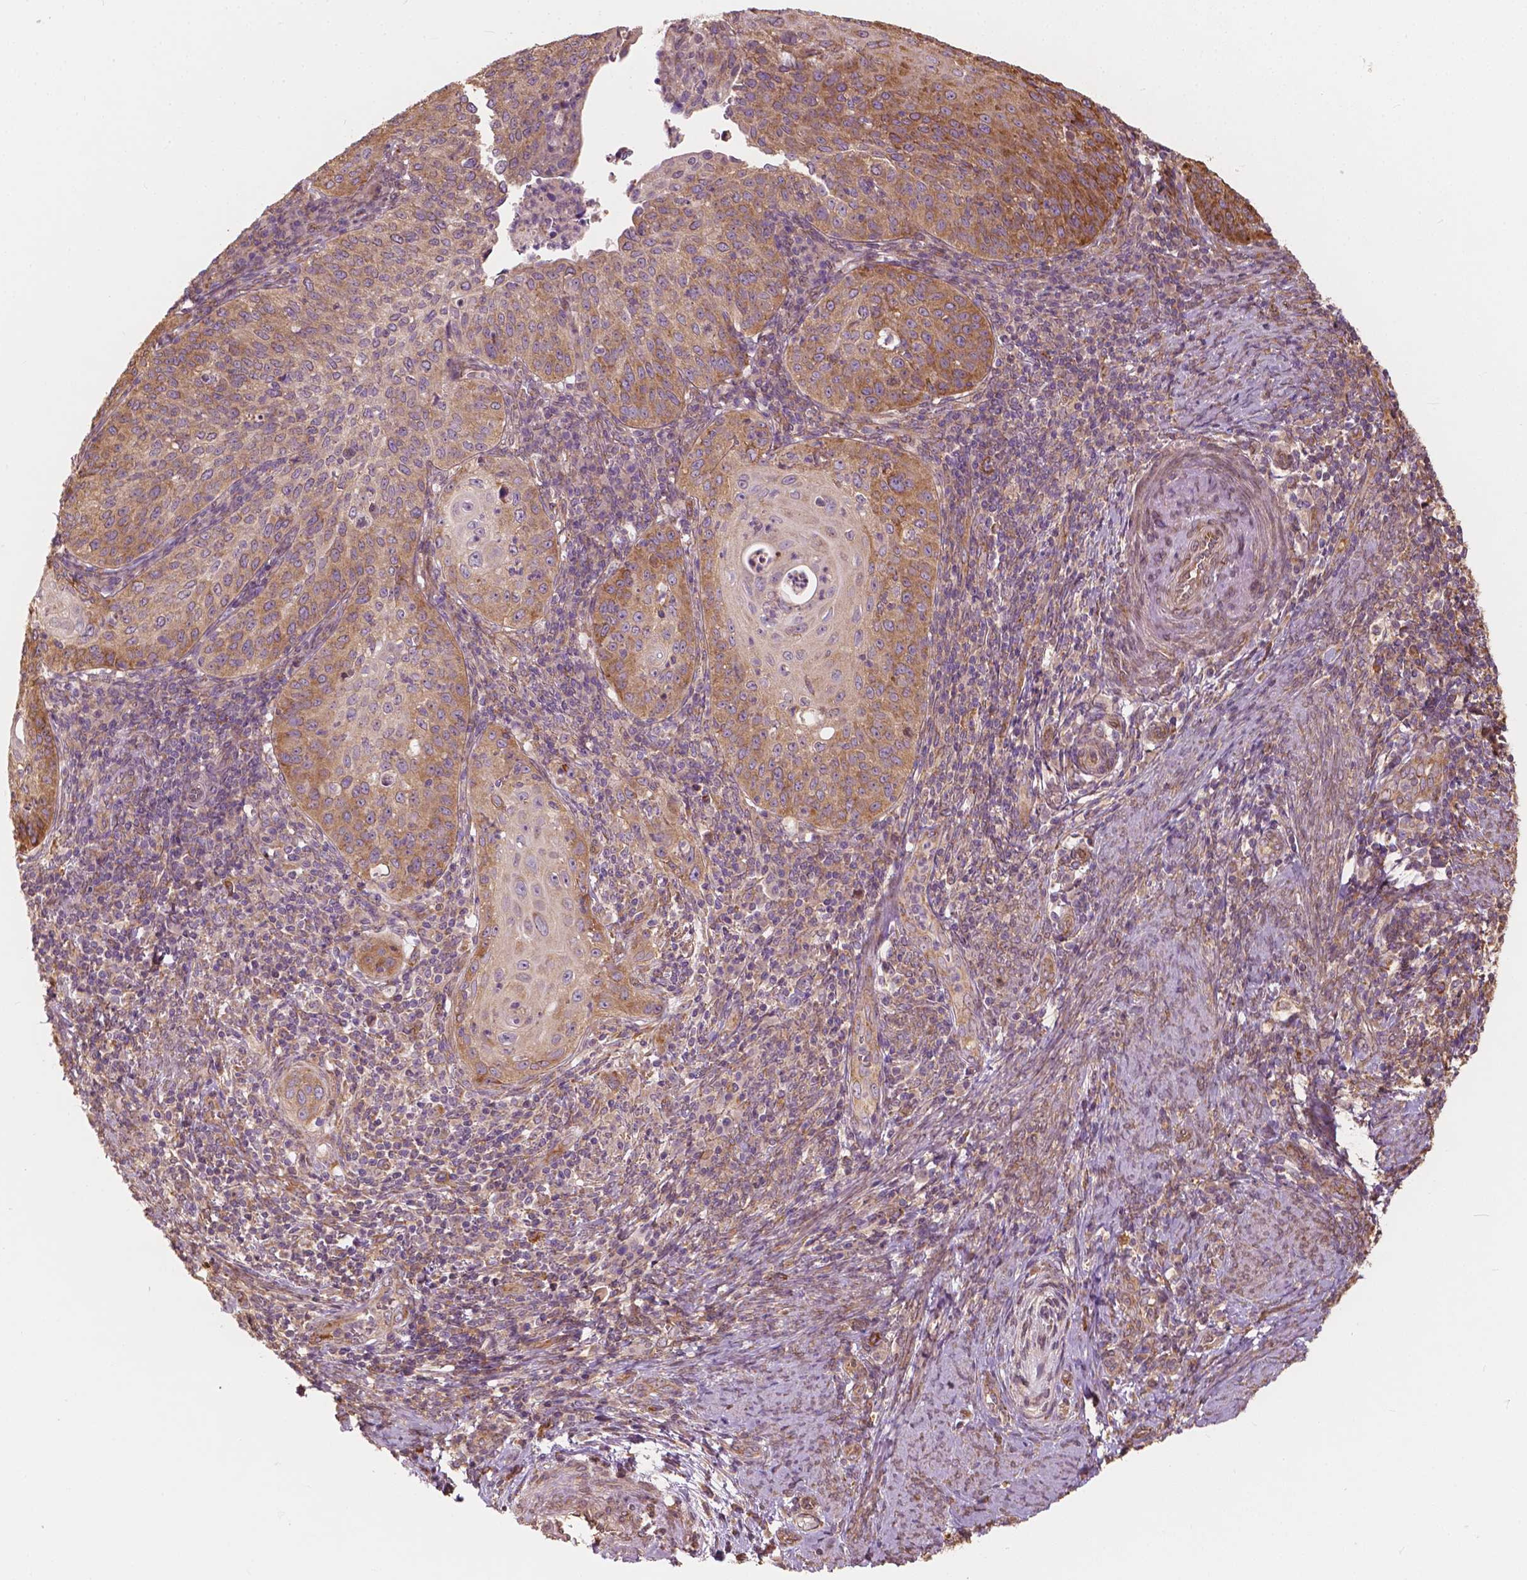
{"staining": {"intensity": "moderate", "quantity": "25%-75%", "location": "cytoplasmic/membranous"}, "tissue": "cervical cancer", "cell_type": "Tumor cells", "image_type": "cancer", "snomed": [{"axis": "morphology", "description": "Squamous cell carcinoma, NOS"}, {"axis": "topography", "description": "Cervix"}], "caption": "Tumor cells show moderate cytoplasmic/membranous expression in about 25%-75% of cells in cervical cancer (squamous cell carcinoma). The protein is shown in brown color, while the nuclei are stained blue.", "gene": "G3BP1", "patient": {"sex": "female", "age": 30}}